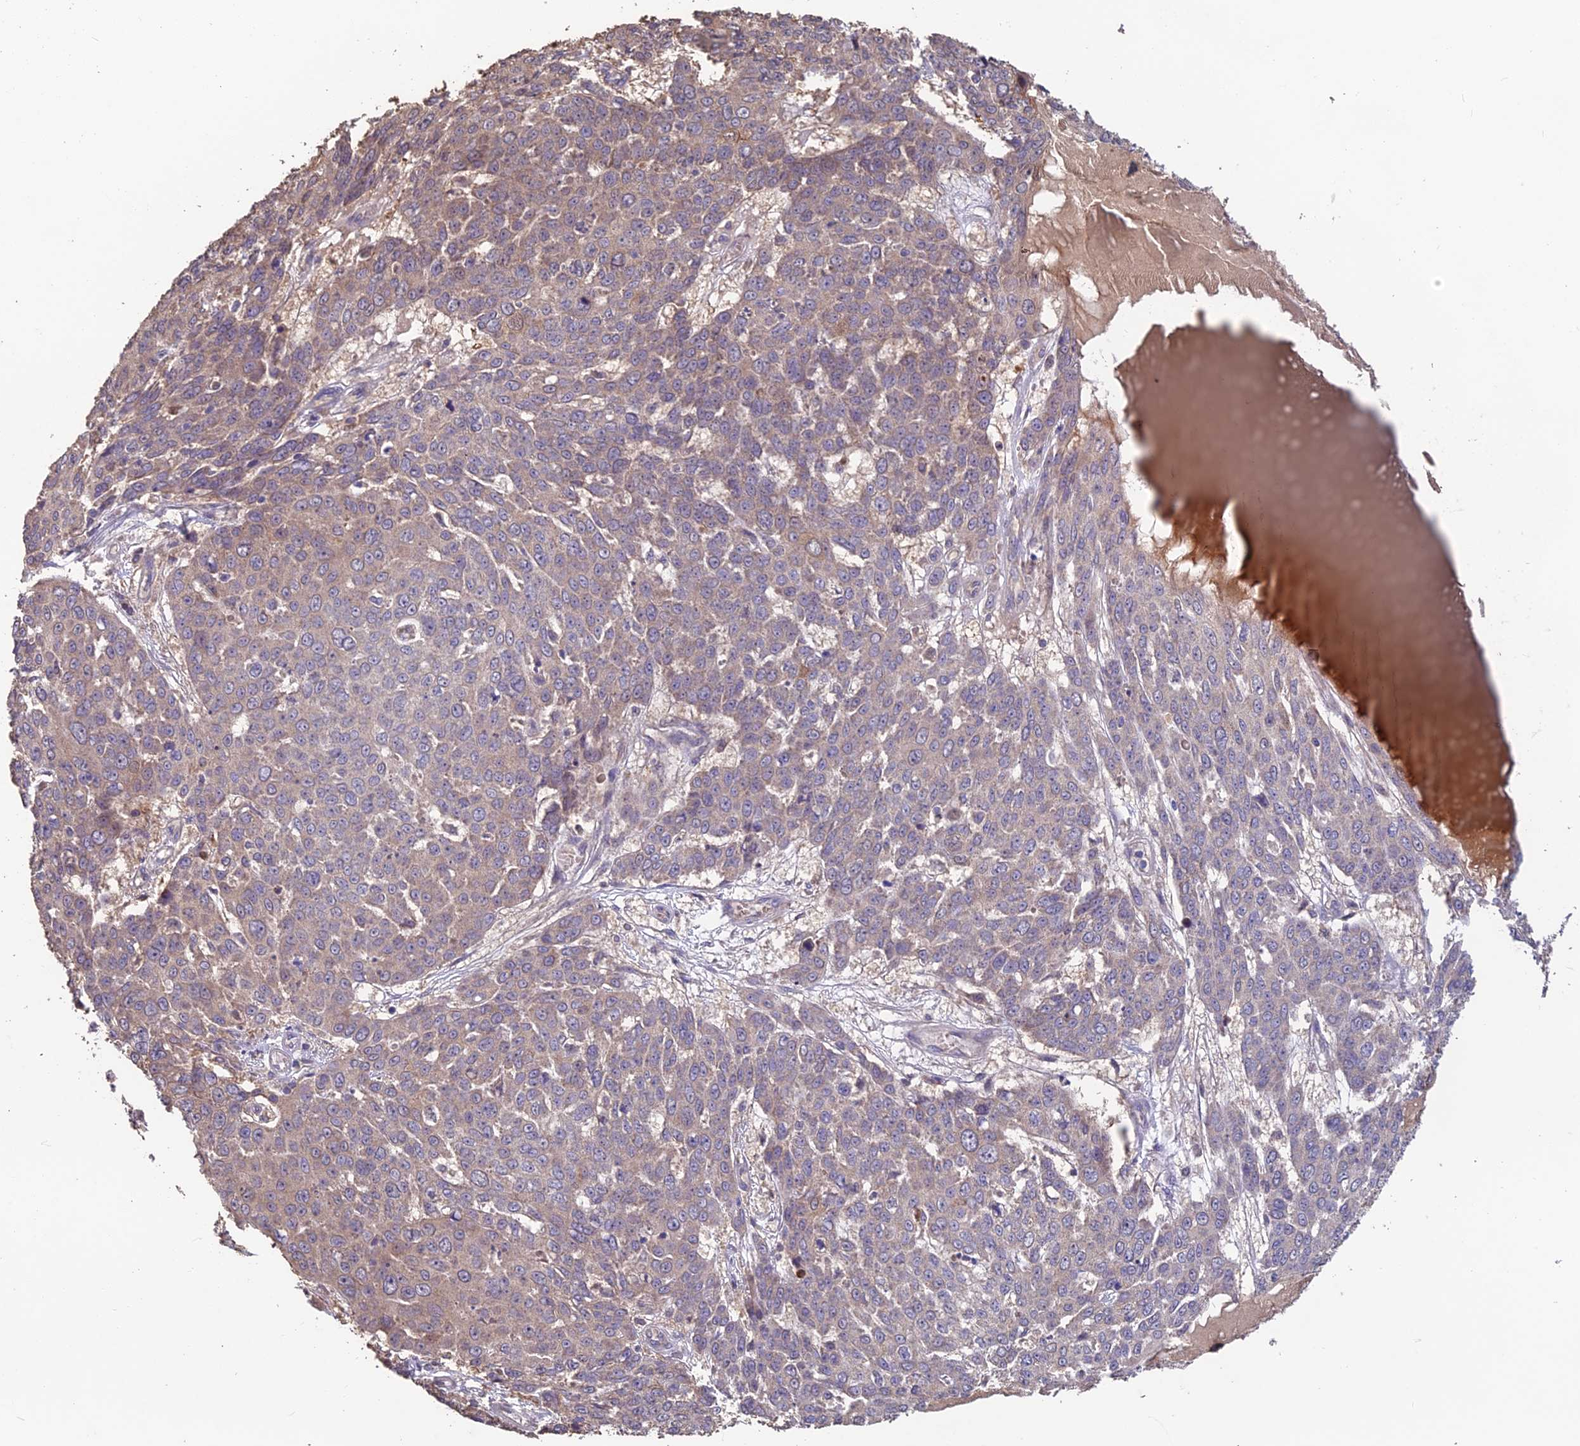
{"staining": {"intensity": "weak", "quantity": "25%-75%", "location": "cytoplasmic/membranous"}, "tissue": "skin cancer", "cell_type": "Tumor cells", "image_type": "cancer", "snomed": [{"axis": "morphology", "description": "Squamous cell carcinoma, NOS"}, {"axis": "topography", "description": "Skin"}], "caption": "Immunohistochemistry of human skin cancer demonstrates low levels of weak cytoplasmic/membranous positivity in about 25%-75% of tumor cells. Using DAB (3,3'-diaminobenzidine) (brown) and hematoxylin (blue) stains, captured at high magnification using brightfield microscopy.", "gene": "SHISA5", "patient": {"sex": "male", "age": 71}}